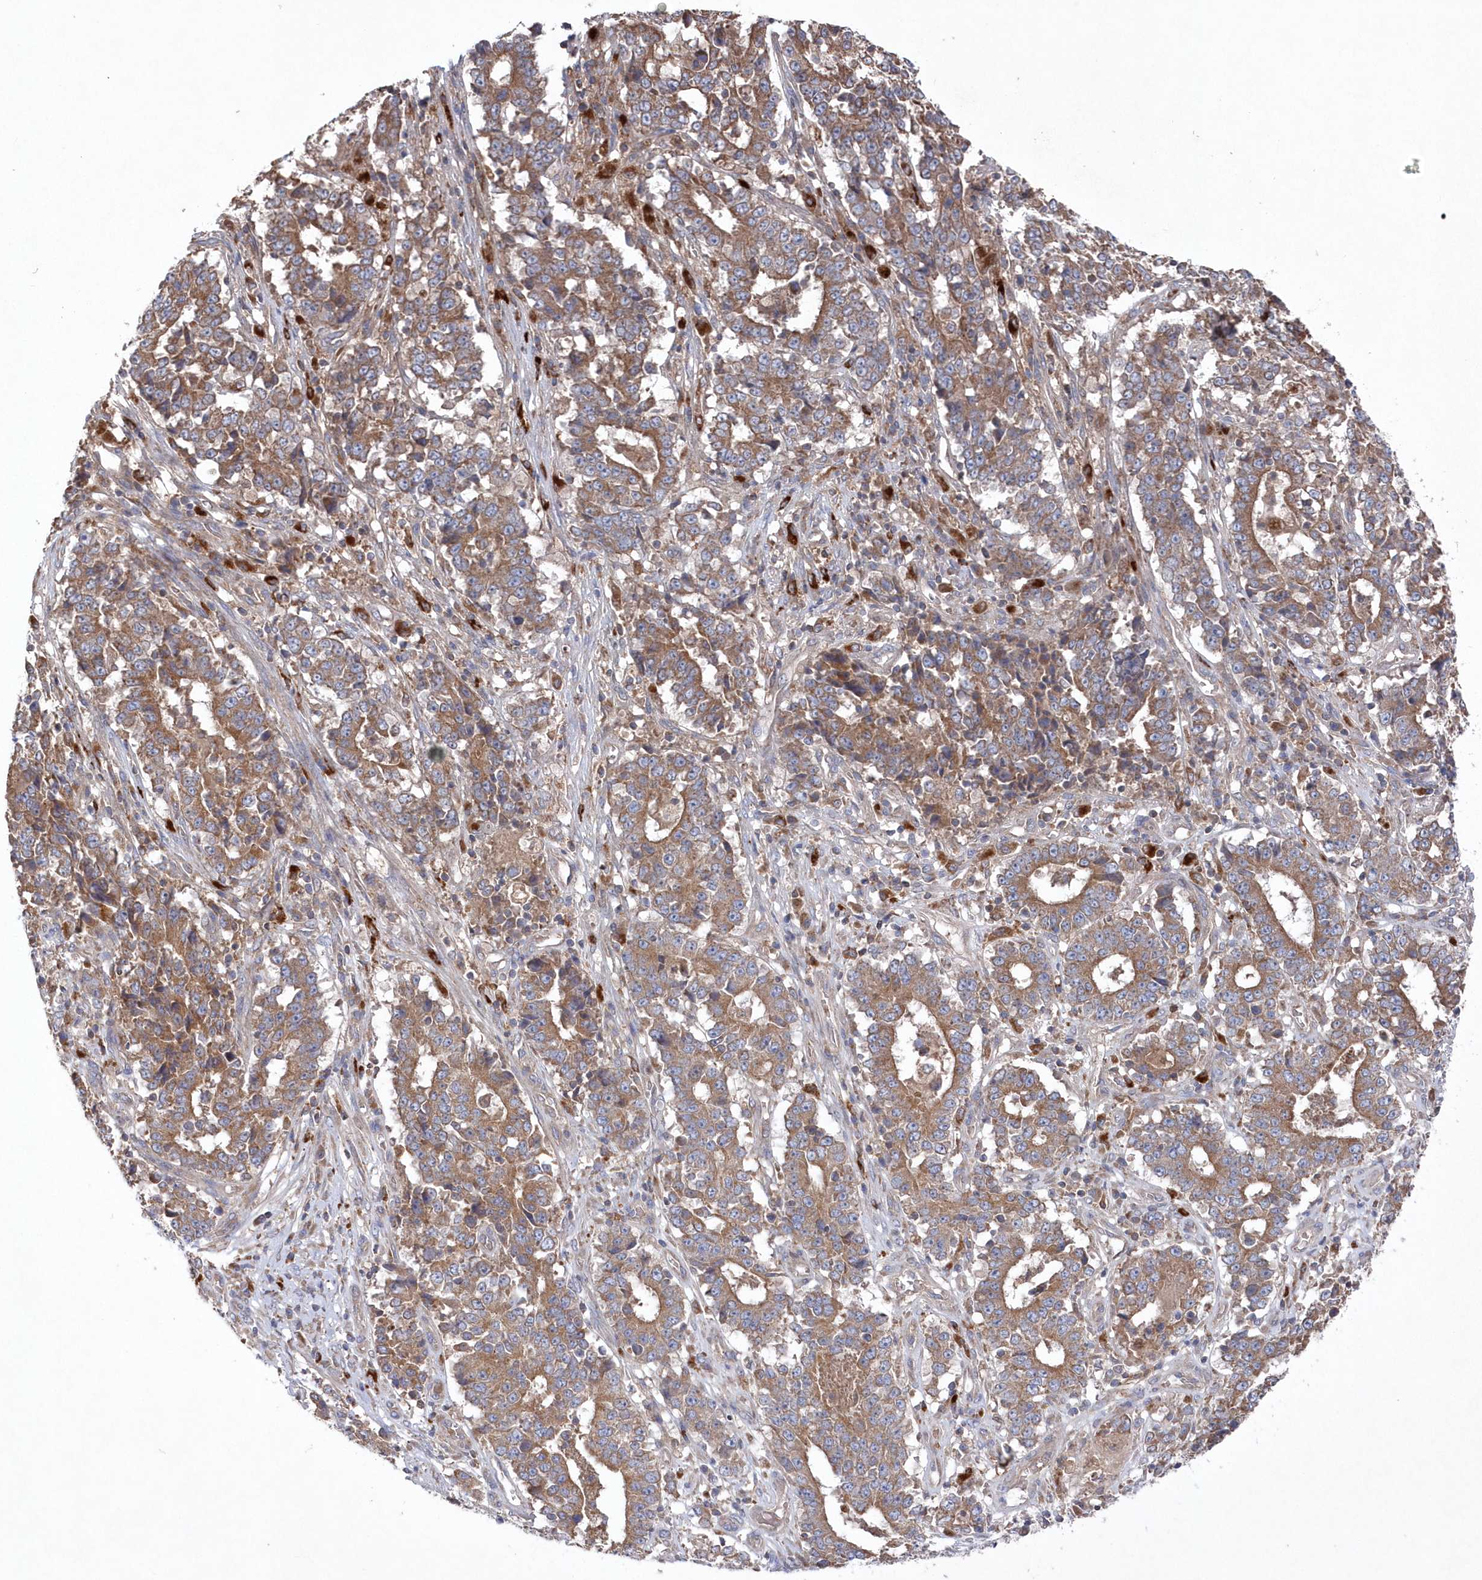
{"staining": {"intensity": "moderate", "quantity": ">75%", "location": "cytoplasmic/membranous"}, "tissue": "stomach cancer", "cell_type": "Tumor cells", "image_type": "cancer", "snomed": [{"axis": "morphology", "description": "Adenocarcinoma, NOS"}, {"axis": "topography", "description": "Stomach"}], "caption": "Immunohistochemical staining of stomach cancer (adenocarcinoma) displays medium levels of moderate cytoplasmic/membranous expression in approximately >75% of tumor cells. (Brightfield microscopy of DAB IHC at high magnification).", "gene": "ASNSD1", "patient": {"sex": "male", "age": 59}}